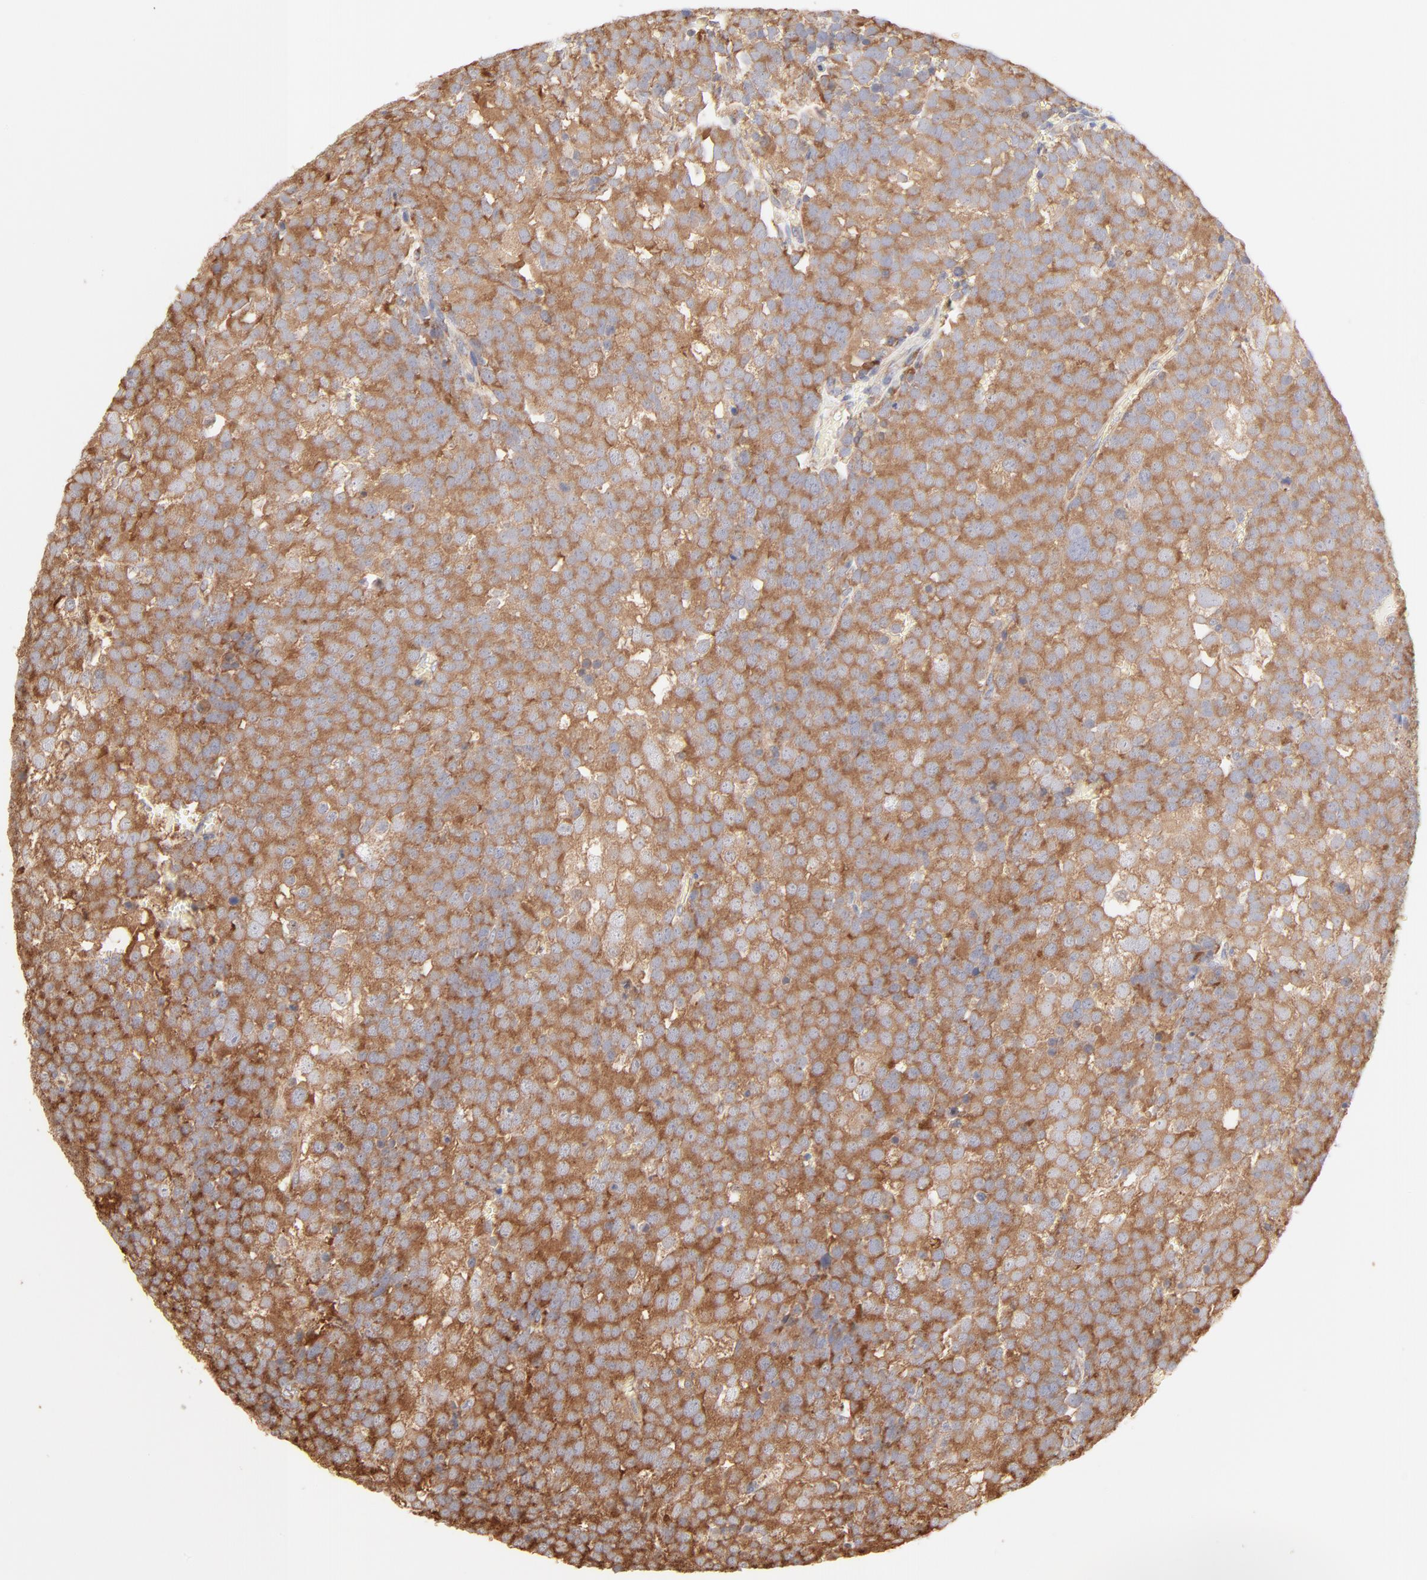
{"staining": {"intensity": "moderate", "quantity": ">75%", "location": "cytoplasmic/membranous"}, "tissue": "testis cancer", "cell_type": "Tumor cells", "image_type": "cancer", "snomed": [{"axis": "morphology", "description": "Seminoma, NOS"}, {"axis": "topography", "description": "Testis"}], "caption": "Immunohistochemical staining of testis cancer (seminoma) reveals medium levels of moderate cytoplasmic/membranous positivity in about >75% of tumor cells. (DAB (3,3'-diaminobenzidine) IHC with brightfield microscopy, high magnification).", "gene": "RPS20", "patient": {"sex": "male", "age": 71}}